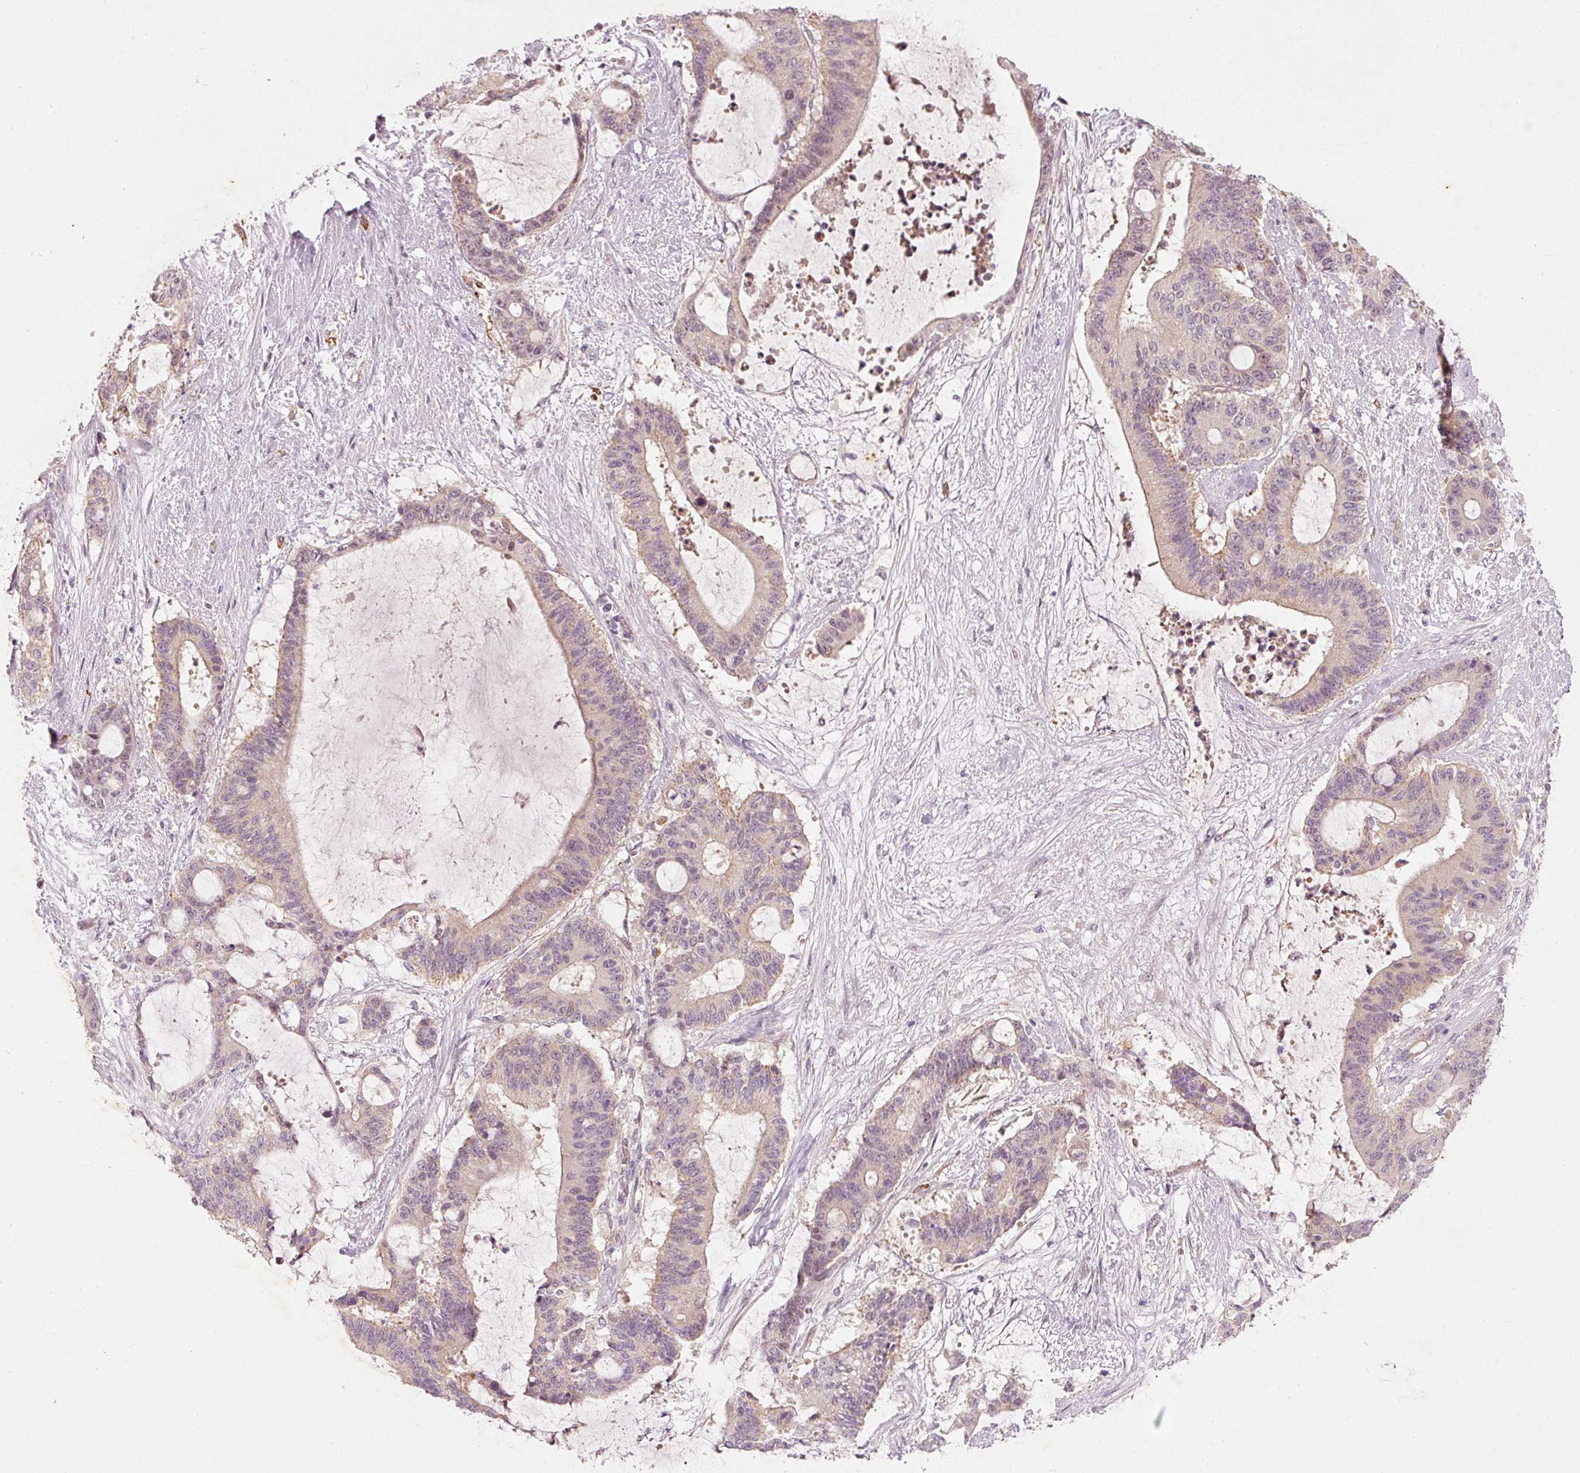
{"staining": {"intensity": "weak", "quantity": "25%-75%", "location": "cytoplasmic/membranous"}, "tissue": "liver cancer", "cell_type": "Tumor cells", "image_type": "cancer", "snomed": [{"axis": "morphology", "description": "Normal tissue, NOS"}, {"axis": "morphology", "description": "Cholangiocarcinoma"}, {"axis": "topography", "description": "Liver"}, {"axis": "topography", "description": "Peripheral nerve tissue"}], "caption": "DAB (3,3'-diaminobenzidine) immunohistochemical staining of liver cholangiocarcinoma exhibits weak cytoplasmic/membranous protein expression in about 25%-75% of tumor cells.", "gene": "RGL2", "patient": {"sex": "female", "age": 73}}